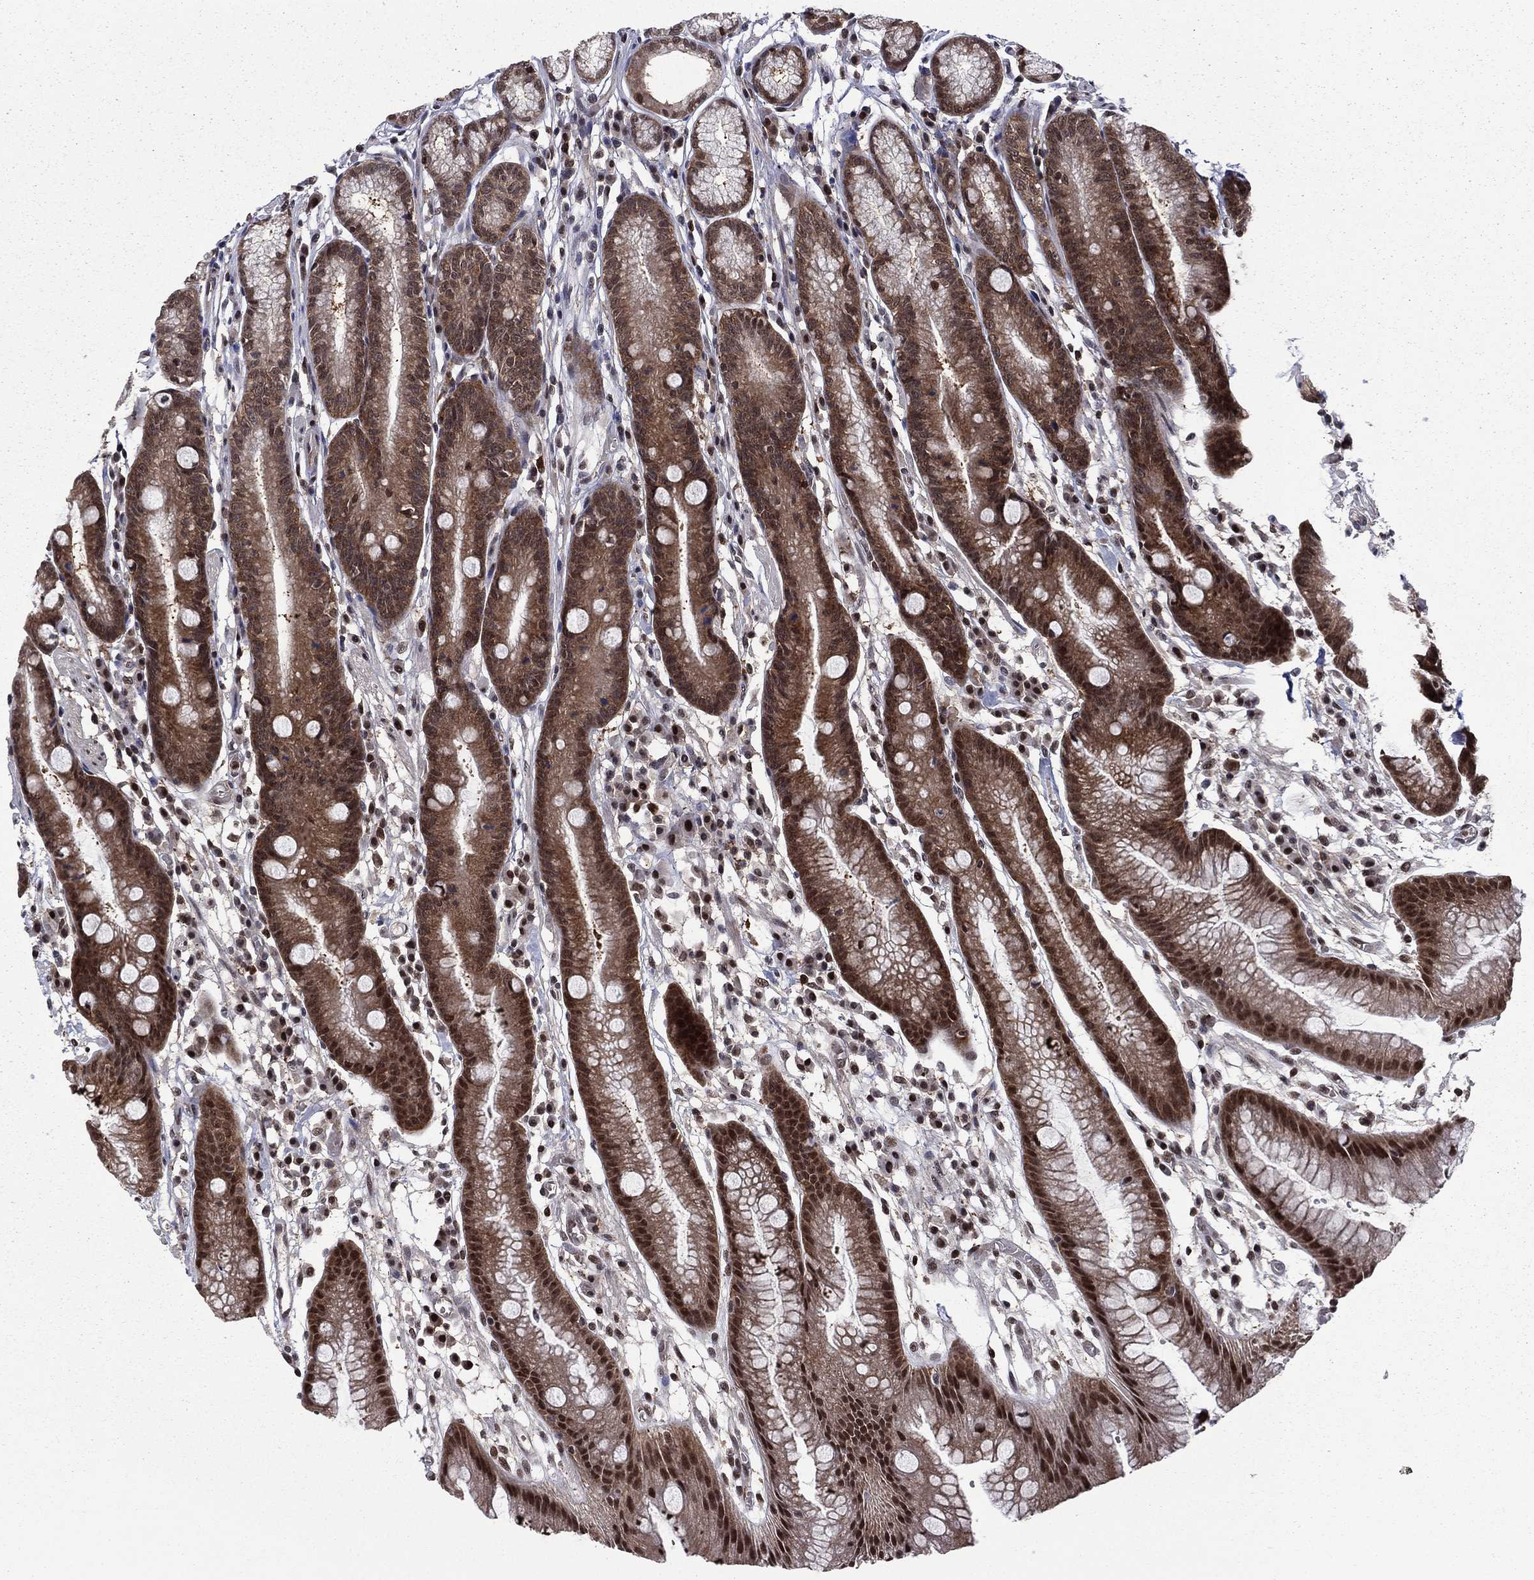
{"staining": {"intensity": "moderate", "quantity": ">75%", "location": "cytoplasmic/membranous,nuclear"}, "tissue": "stomach", "cell_type": "Glandular cells", "image_type": "normal", "snomed": [{"axis": "morphology", "description": "Normal tissue, NOS"}, {"axis": "morphology", "description": "Inflammation, NOS"}, {"axis": "topography", "description": "Stomach, lower"}], "caption": "Brown immunohistochemical staining in normal stomach exhibits moderate cytoplasmic/membranous,nuclear expression in about >75% of glandular cells. Immunohistochemistry stains the protein of interest in brown and the nuclei are stained blue.", "gene": "PSMD2", "patient": {"sex": "male", "age": 59}}